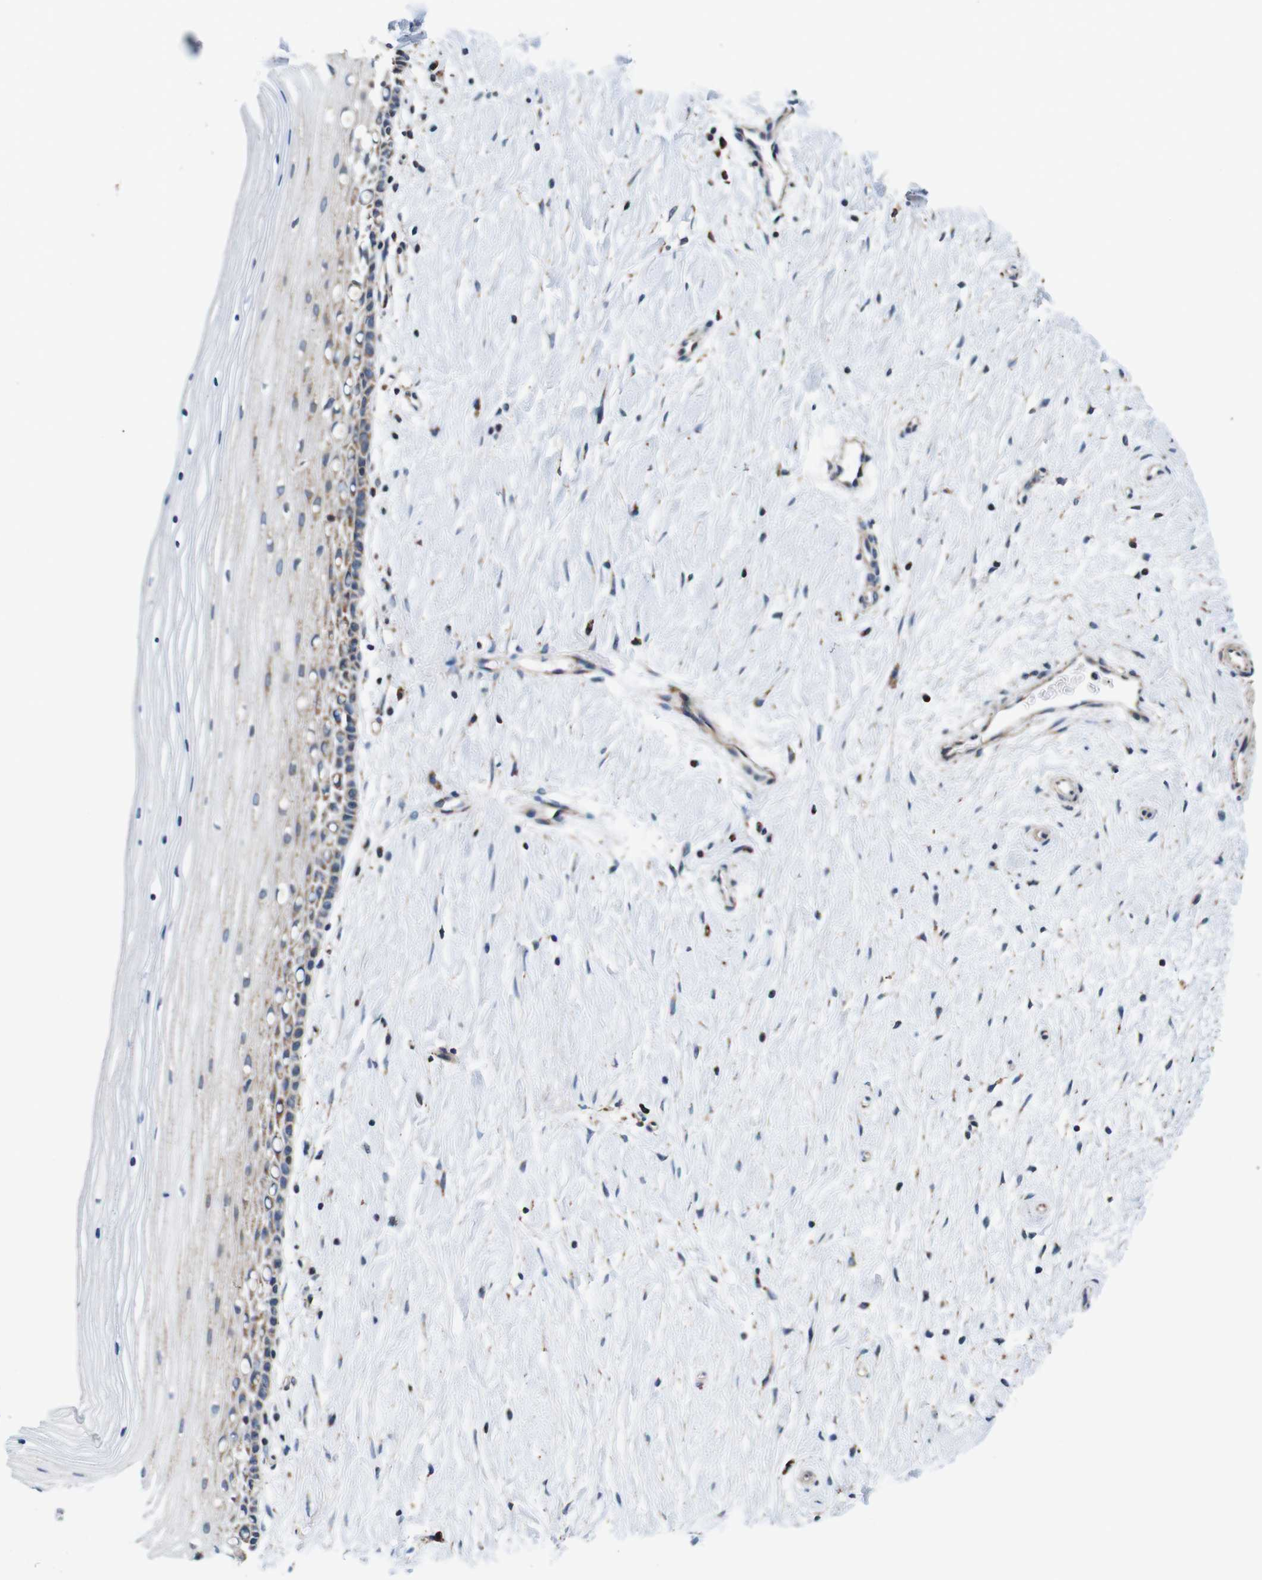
{"staining": {"intensity": "moderate", "quantity": ">75%", "location": "cytoplasmic/membranous"}, "tissue": "cervix", "cell_type": "Glandular cells", "image_type": "normal", "snomed": [{"axis": "morphology", "description": "Normal tissue, NOS"}, {"axis": "topography", "description": "Cervix"}], "caption": "Immunohistochemistry (IHC) of unremarkable human cervix demonstrates medium levels of moderate cytoplasmic/membranous staining in approximately >75% of glandular cells. (IHC, brightfield microscopy, high magnification).", "gene": "LRP4", "patient": {"sex": "female", "age": 39}}